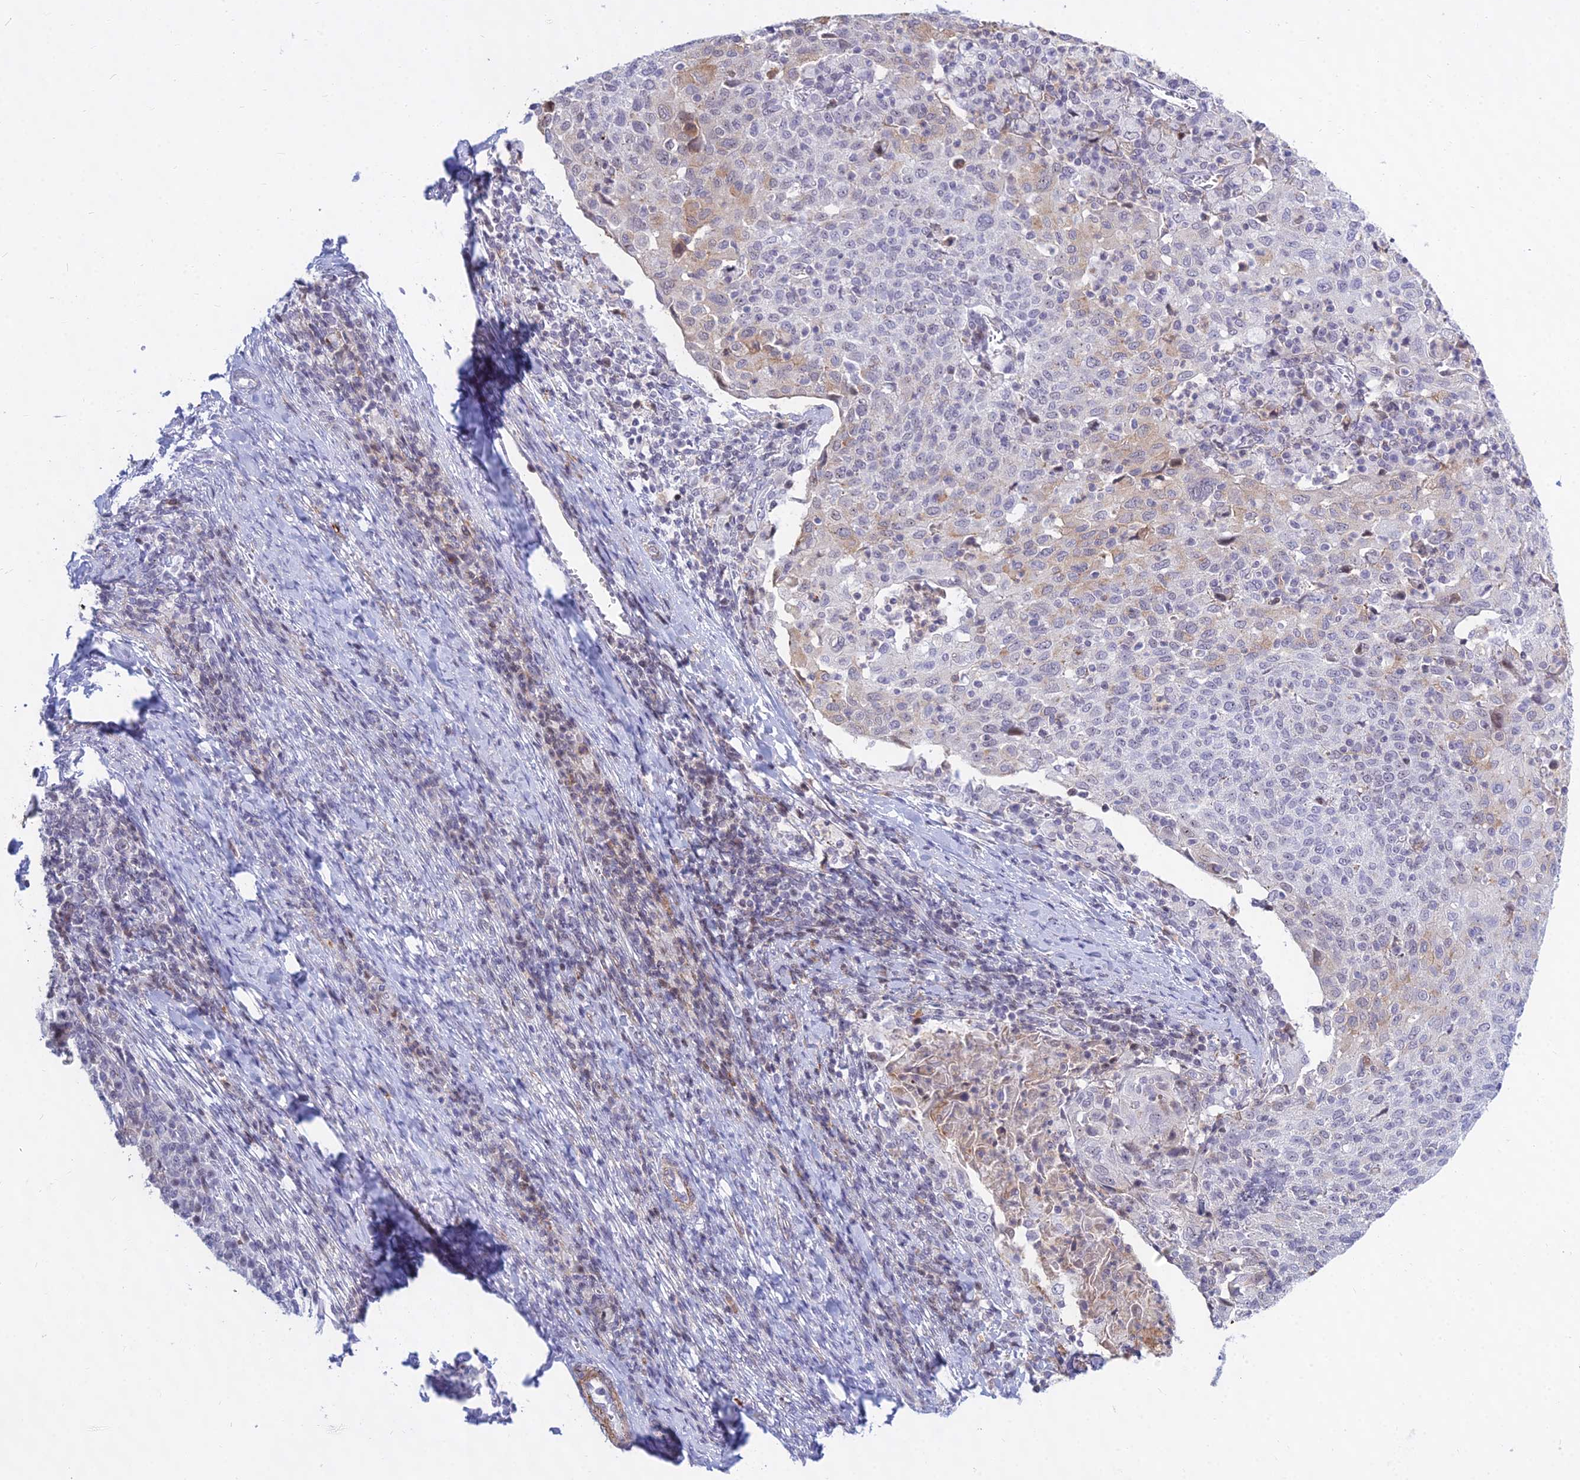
{"staining": {"intensity": "weak", "quantity": "<25%", "location": "cytoplasmic/membranous"}, "tissue": "cervical cancer", "cell_type": "Tumor cells", "image_type": "cancer", "snomed": [{"axis": "morphology", "description": "Squamous cell carcinoma, NOS"}, {"axis": "topography", "description": "Cervix"}], "caption": "An image of human cervical cancer (squamous cell carcinoma) is negative for staining in tumor cells.", "gene": "KRR1", "patient": {"sex": "female", "age": 52}}